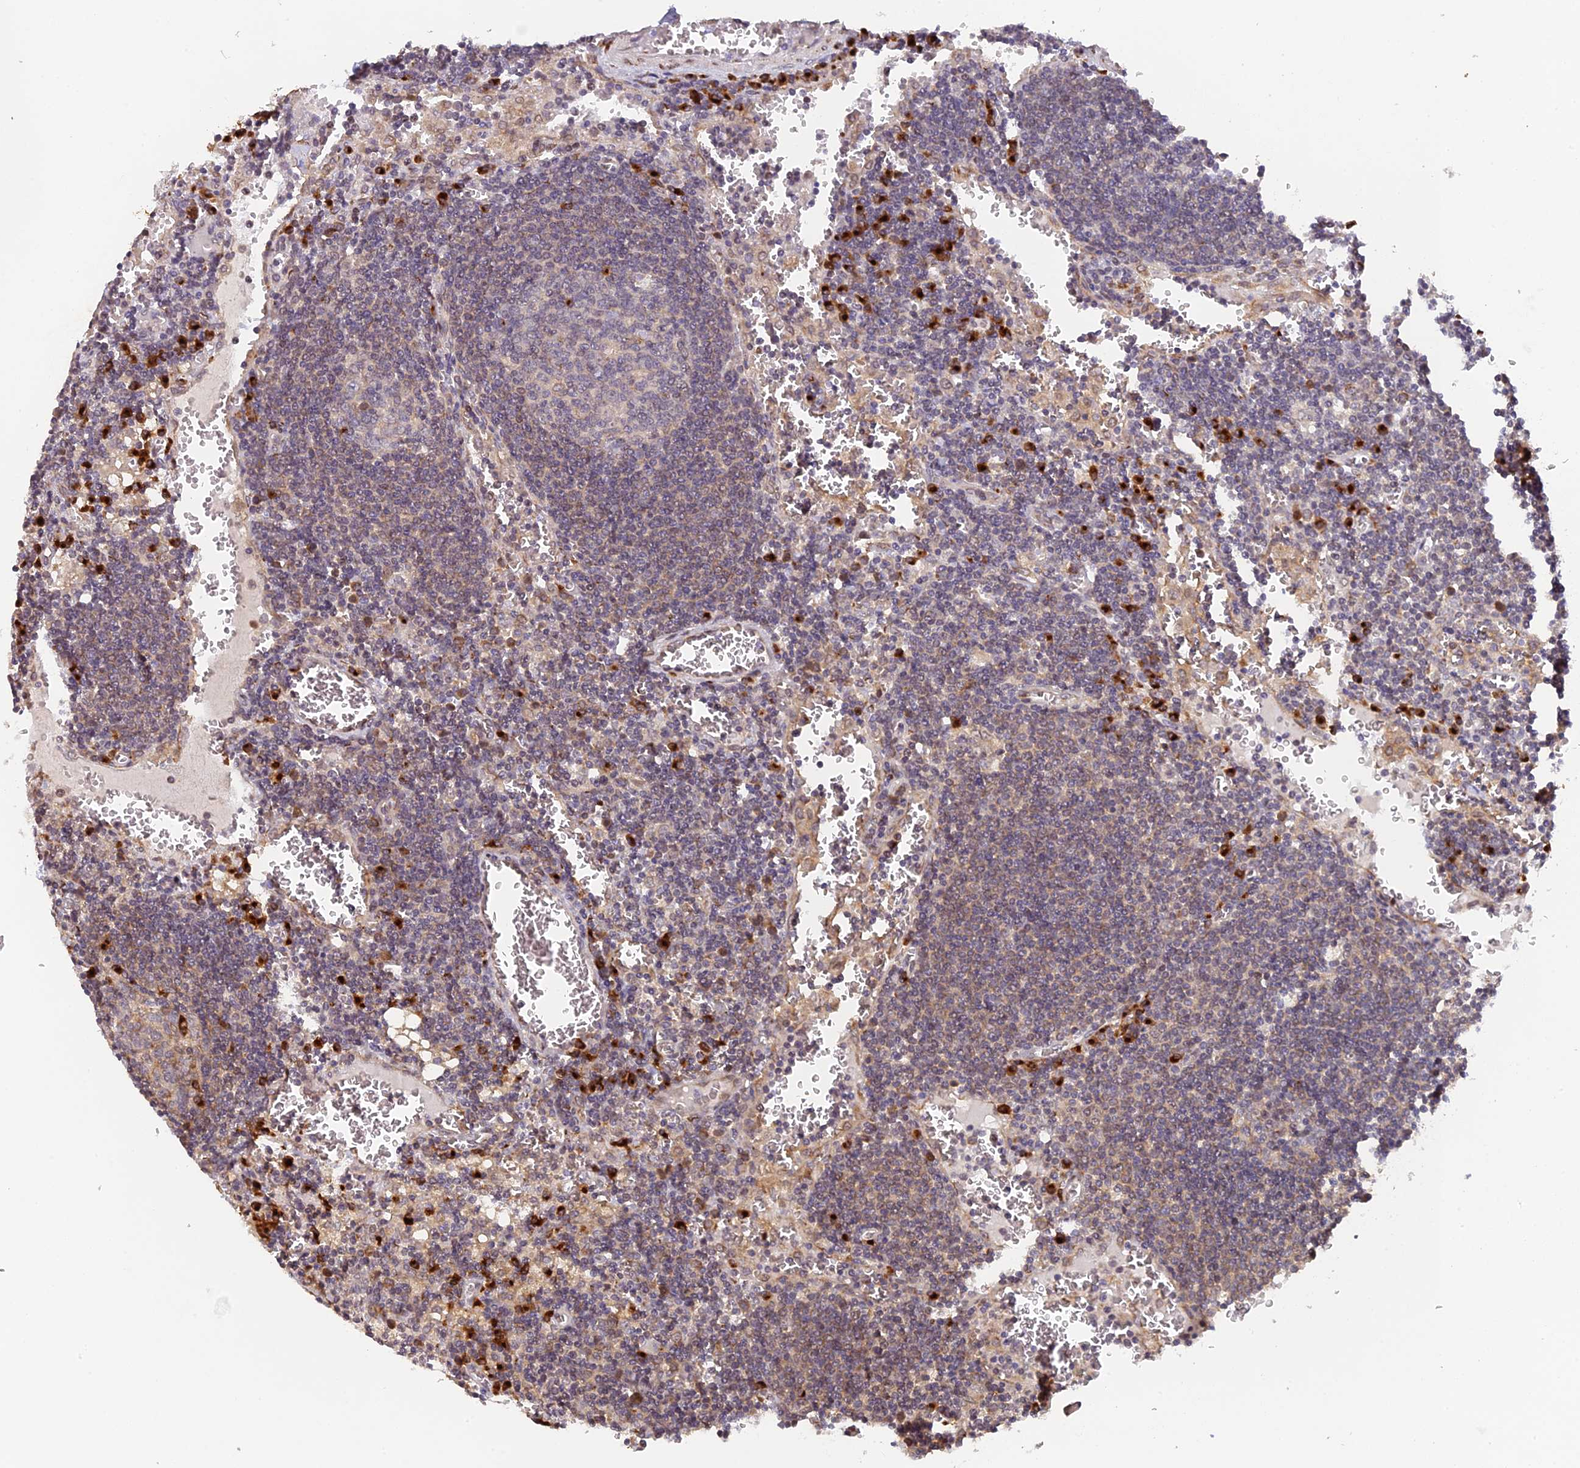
{"staining": {"intensity": "weak", "quantity": "<25%", "location": "cytoplasmic/membranous"}, "tissue": "lymph node", "cell_type": "Germinal center cells", "image_type": "normal", "snomed": [{"axis": "morphology", "description": "Normal tissue, NOS"}, {"axis": "topography", "description": "Lymph node"}], "caption": "High magnification brightfield microscopy of benign lymph node stained with DAB (3,3'-diaminobenzidine) (brown) and counterstained with hematoxylin (blue): germinal center cells show no significant staining. (Immunohistochemistry, brightfield microscopy, high magnification).", "gene": "SNX17", "patient": {"sex": "female", "age": 73}}